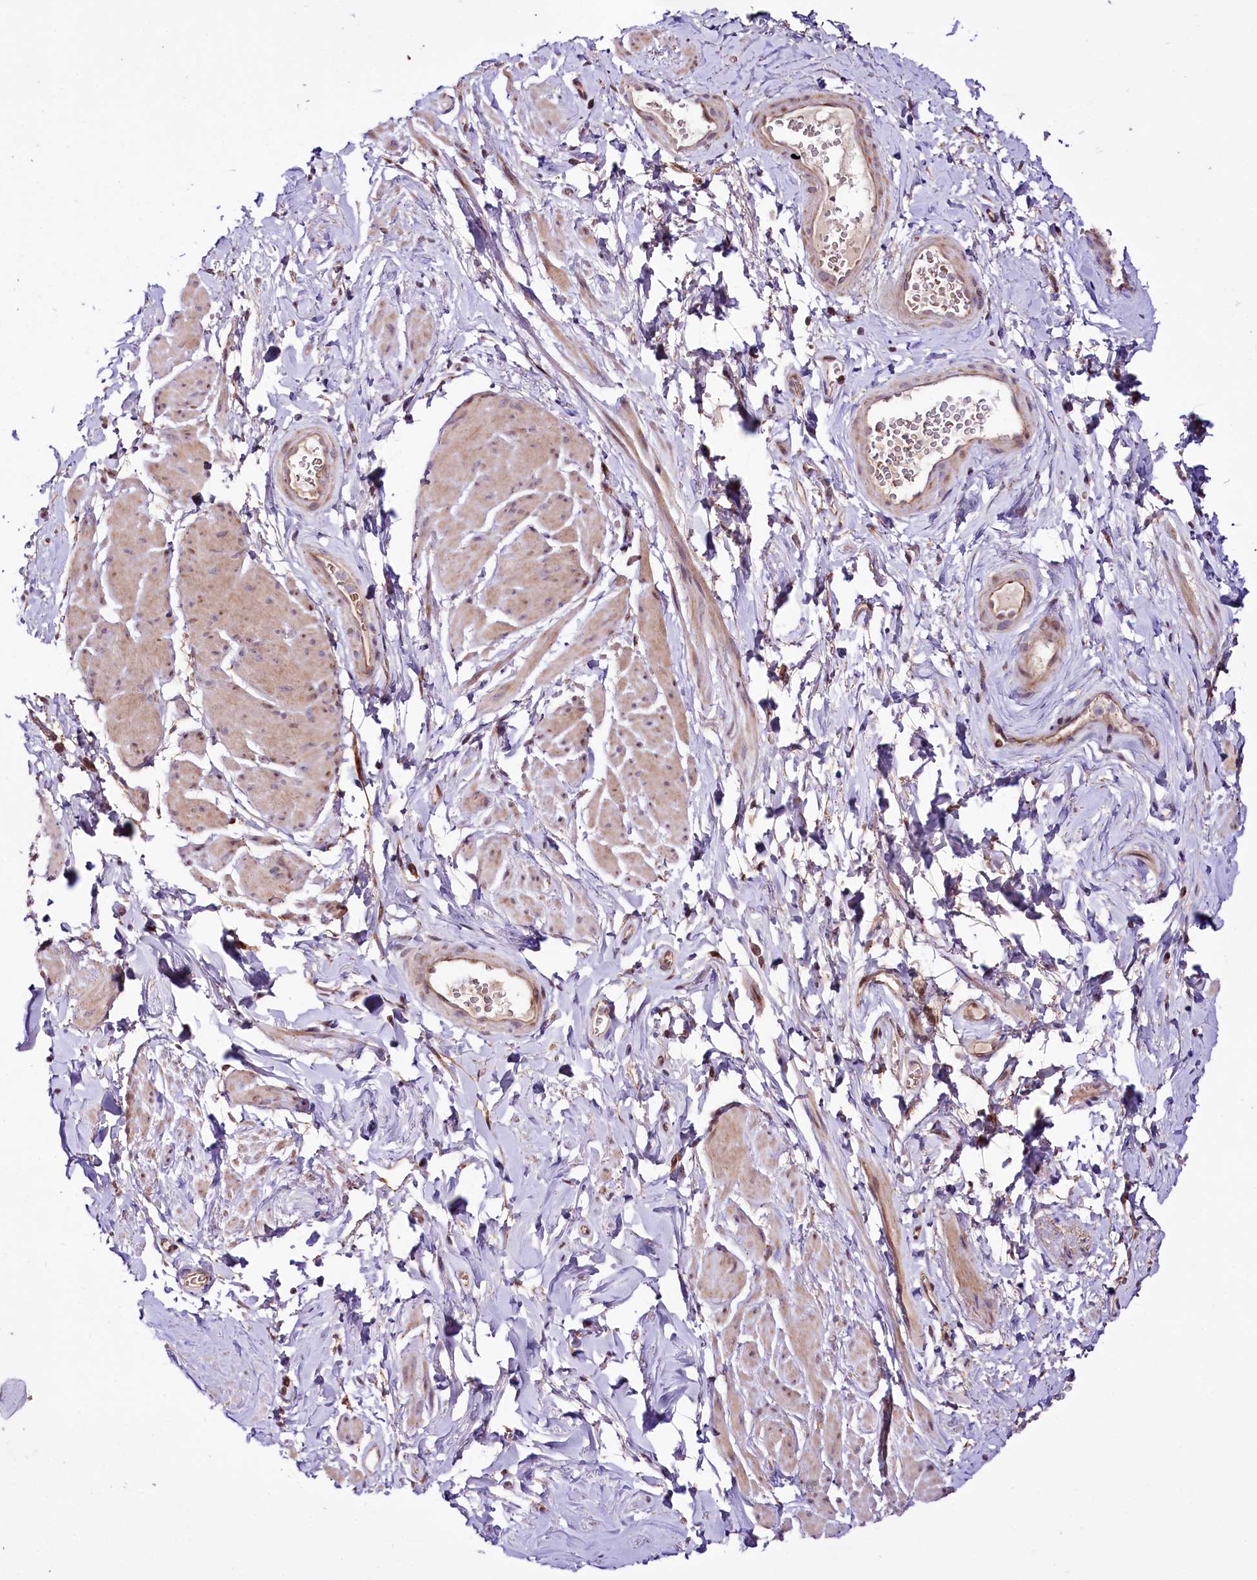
{"staining": {"intensity": "weak", "quantity": "25%-75%", "location": "cytoplasmic/membranous"}, "tissue": "smooth muscle", "cell_type": "Smooth muscle cells", "image_type": "normal", "snomed": [{"axis": "morphology", "description": "Normal tissue, NOS"}, {"axis": "topography", "description": "Smooth muscle"}, {"axis": "topography", "description": "Peripheral nerve tissue"}], "caption": "Weak cytoplasmic/membranous expression is appreciated in about 25%-75% of smooth muscle cells in benign smooth muscle.", "gene": "ST7", "patient": {"sex": "male", "age": 69}}